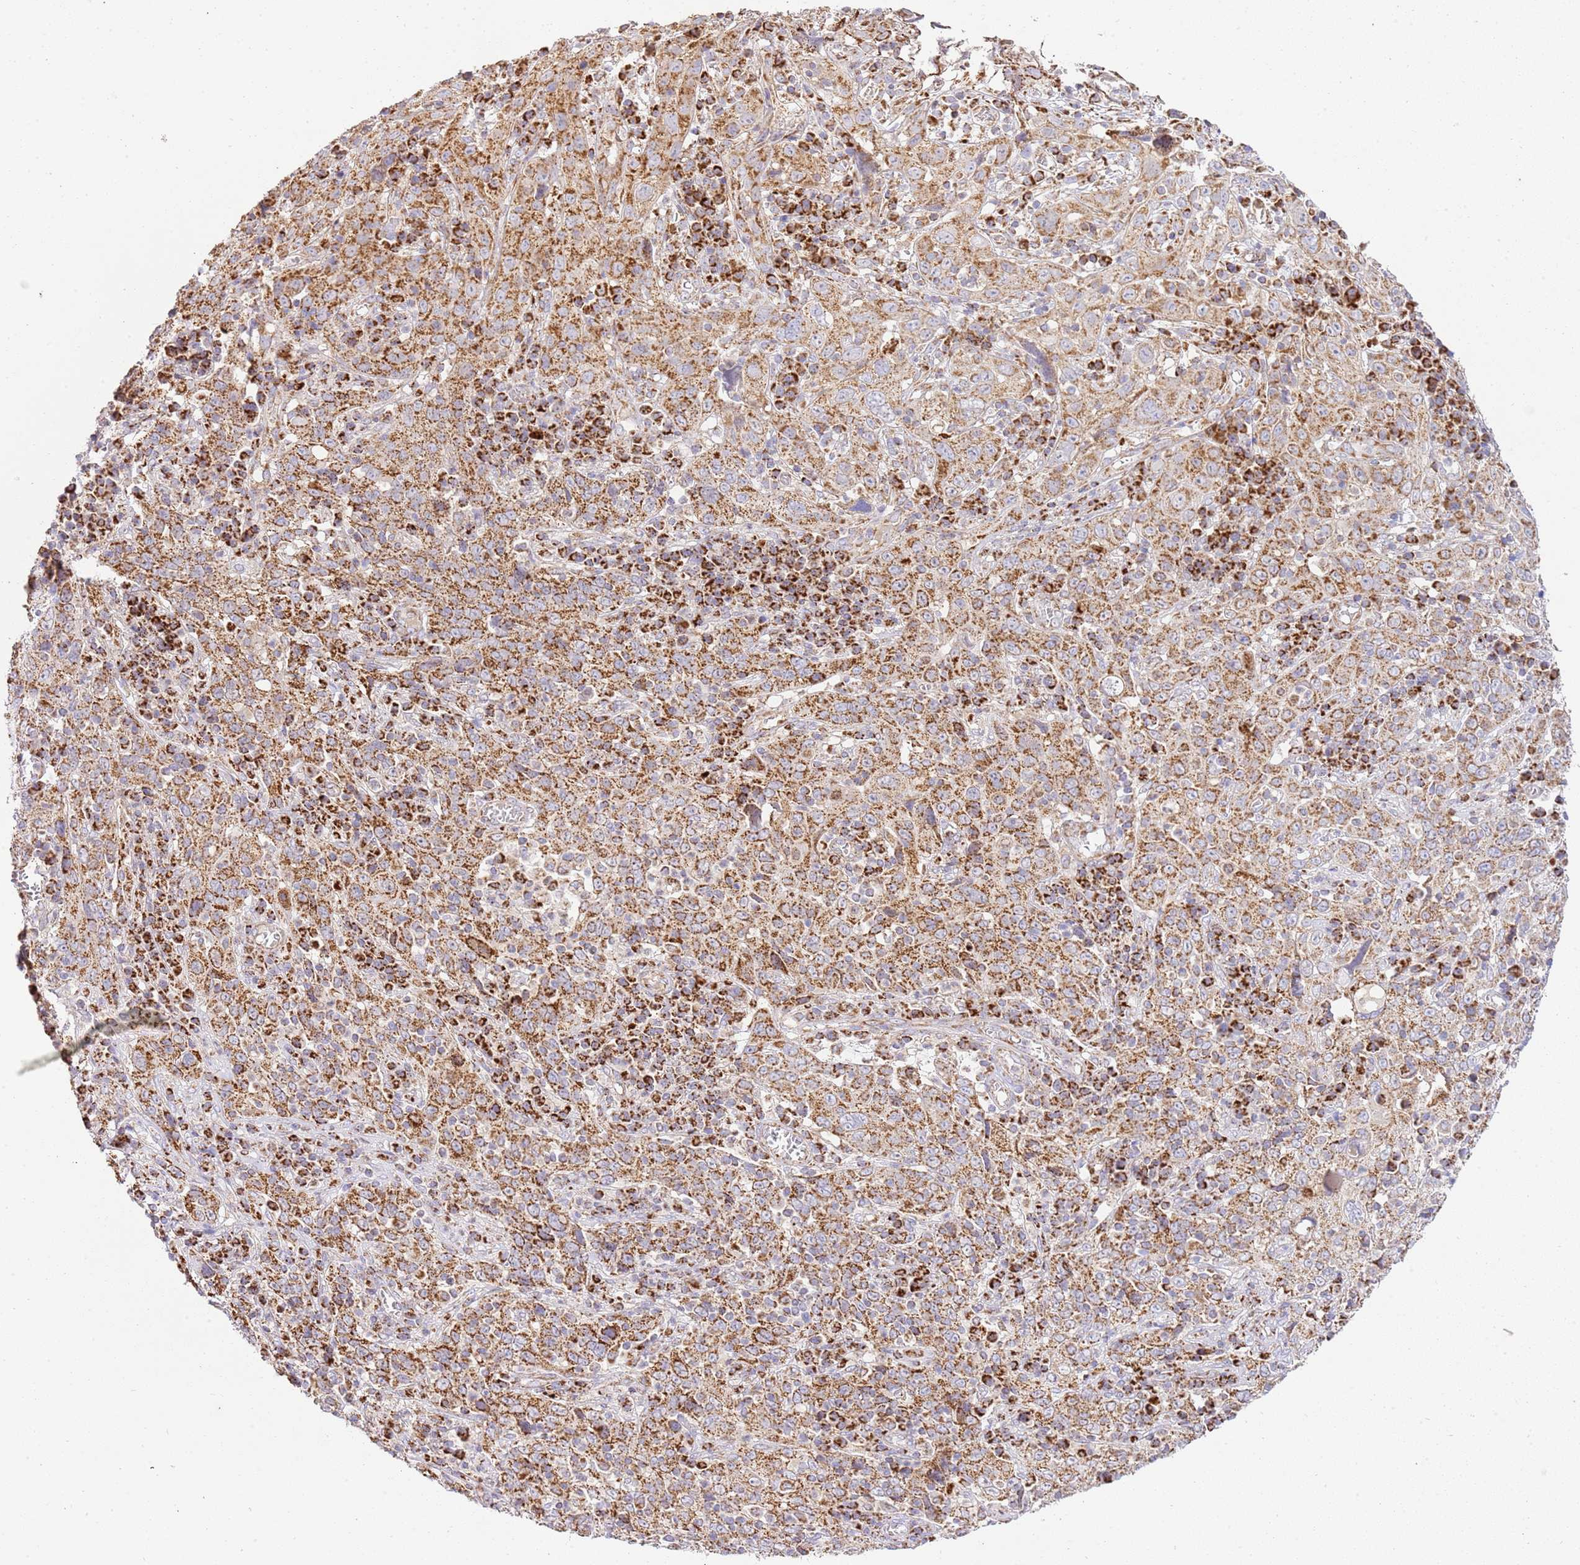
{"staining": {"intensity": "strong", "quantity": ">75%", "location": "cytoplasmic/membranous"}, "tissue": "cervical cancer", "cell_type": "Tumor cells", "image_type": "cancer", "snomed": [{"axis": "morphology", "description": "Squamous cell carcinoma, NOS"}, {"axis": "topography", "description": "Cervix"}], "caption": "IHC (DAB) staining of cervical cancer demonstrates strong cytoplasmic/membranous protein expression in approximately >75% of tumor cells.", "gene": "ZBTB39", "patient": {"sex": "female", "age": 46}}